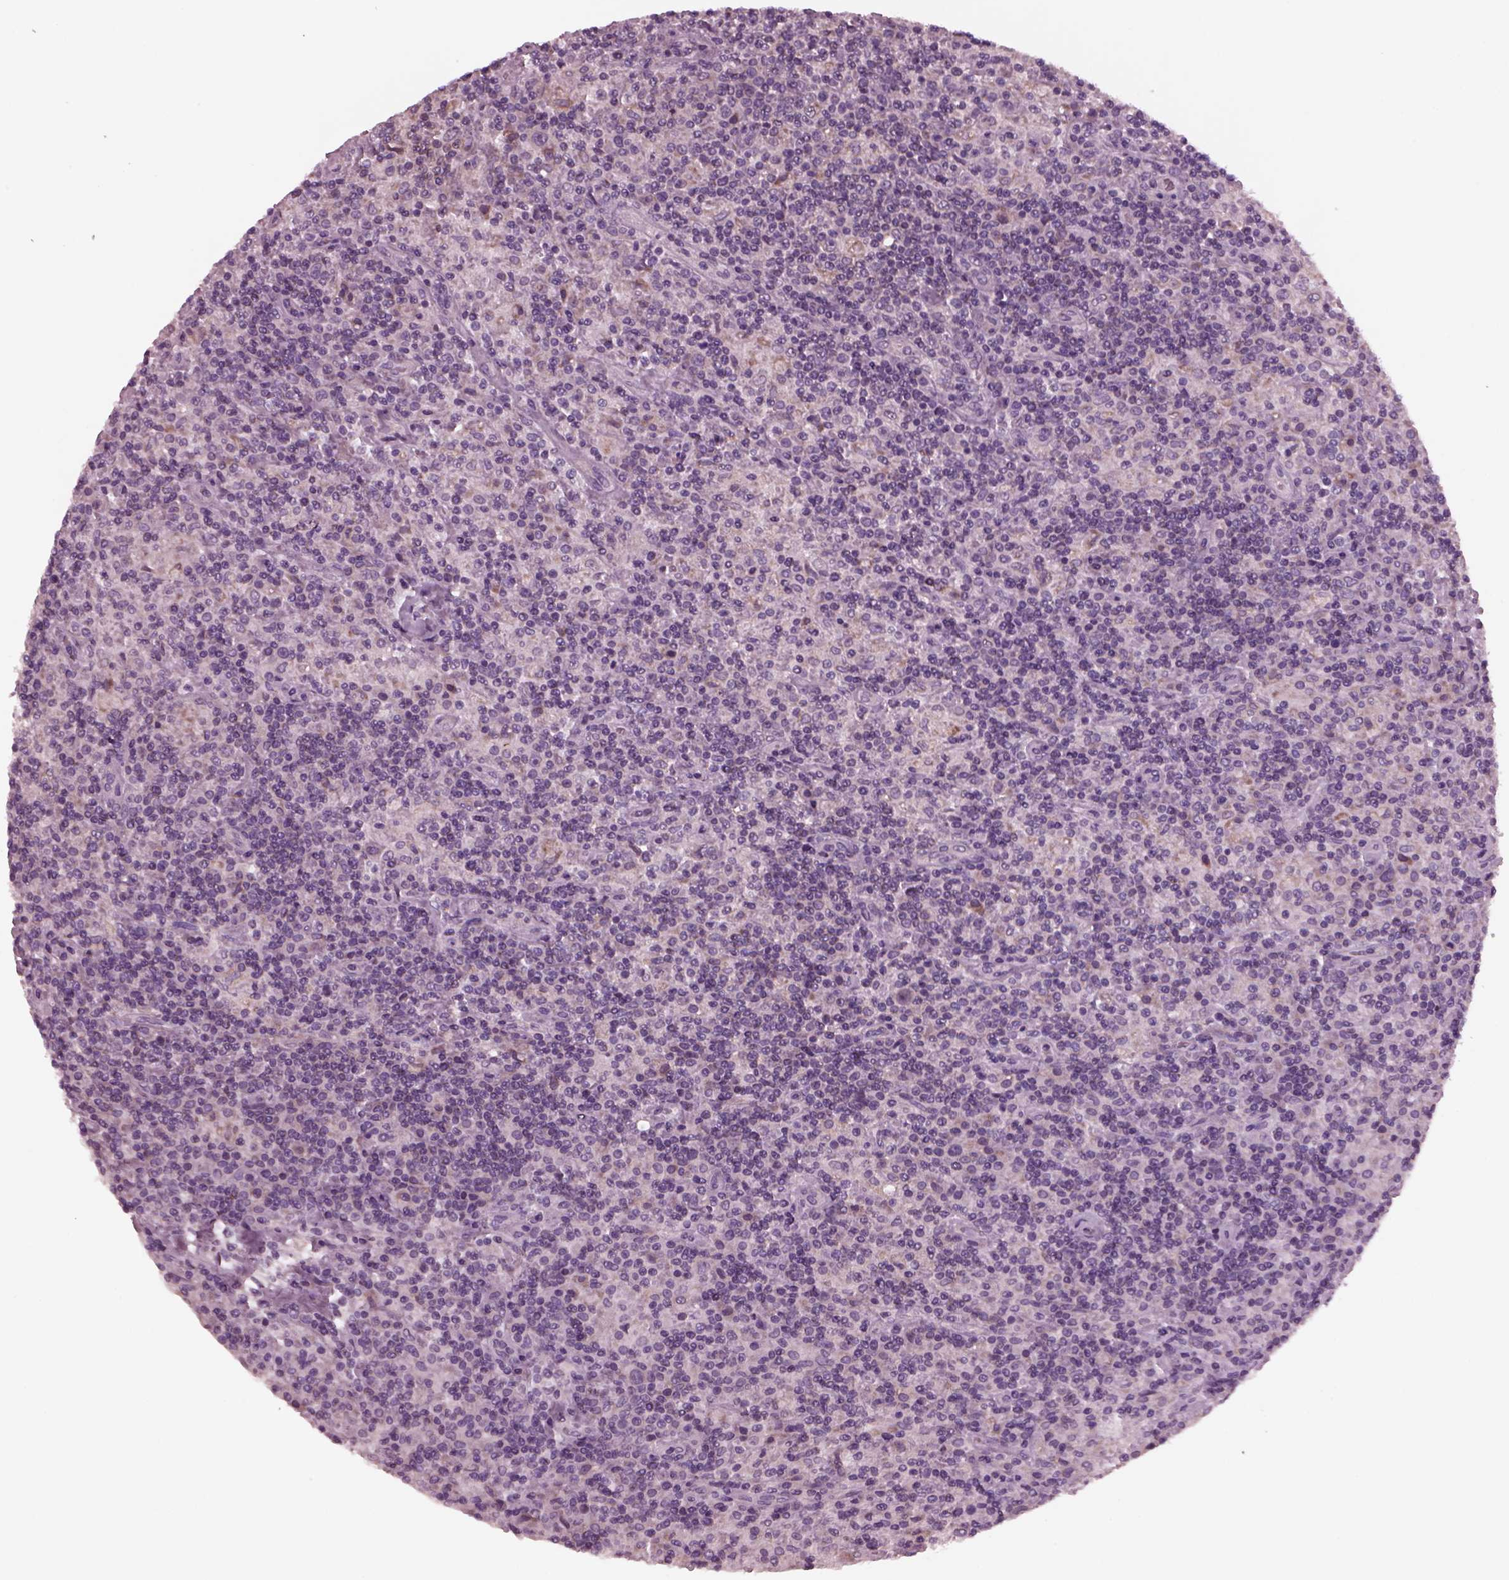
{"staining": {"intensity": "weak", "quantity": "<25%", "location": "cytoplasmic/membranous"}, "tissue": "lymphoma", "cell_type": "Tumor cells", "image_type": "cancer", "snomed": [{"axis": "morphology", "description": "Hodgkin's disease, NOS"}, {"axis": "topography", "description": "Lymph node"}], "caption": "Tumor cells show no significant positivity in lymphoma.", "gene": "AP4M1", "patient": {"sex": "male", "age": 70}}